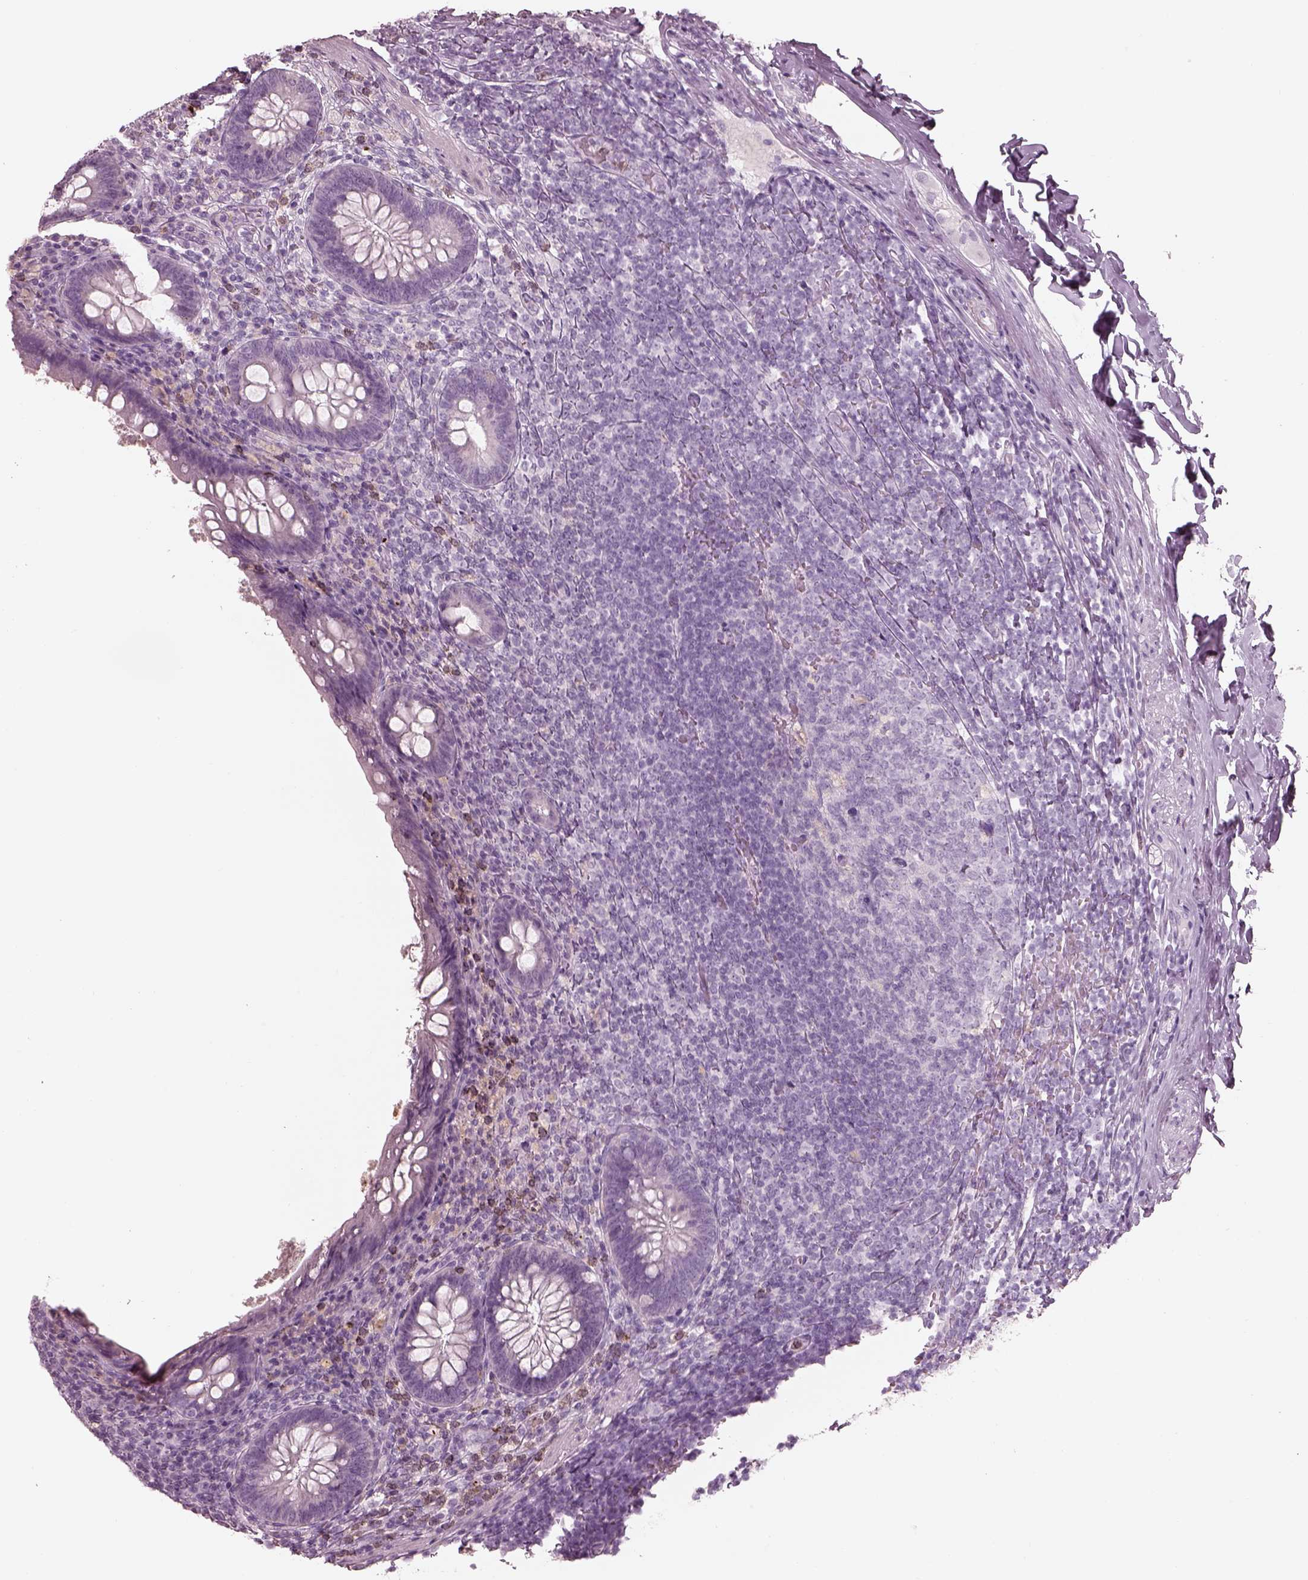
{"staining": {"intensity": "negative", "quantity": "none", "location": "none"}, "tissue": "appendix", "cell_type": "Glandular cells", "image_type": "normal", "snomed": [{"axis": "morphology", "description": "Normal tissue, NOS"}, {"axis": "topography", "description": "Appendix"}], "caption": "Immunohistochemistry (IHC) of normal appendix shows no positivity in glandular cells.", "gene": "RSPH9", "patient": {"sex": "male", "age": 47}}